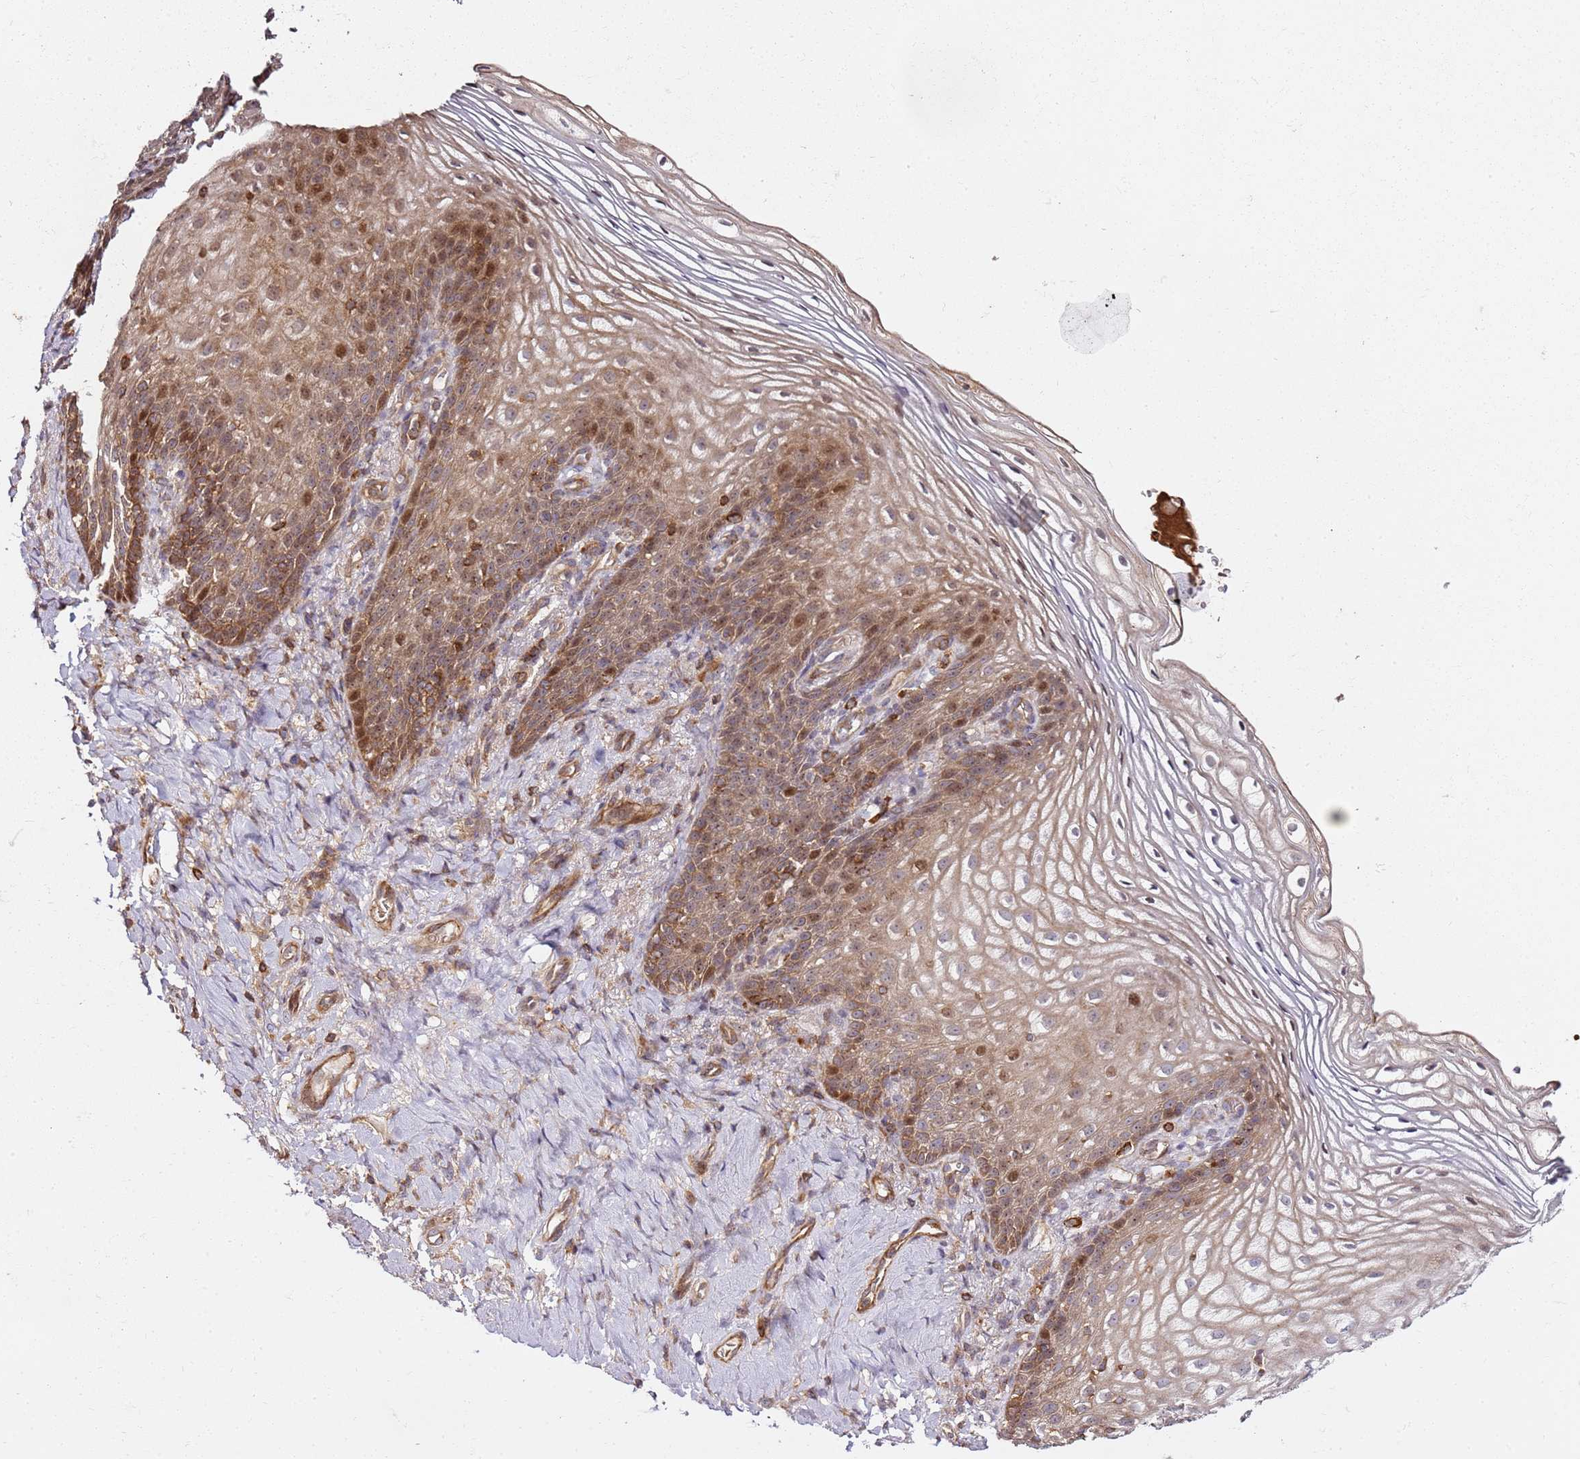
{"staining": {"intensity": "moderate", "quantity": "25%-75%", "location": "cytoplasmic/membranous,nuclear"}, "tissue": "vagina", "cell_type": "Squamous epithelial cells", "image_type": "normal", "snomed": [{"axis": "morphology", "description": "Normal tissue, NOS"}, {"axis": "topography", "description": "Vagina"}], "caption": "Vagina stained with a brown dye shows moderate cytoplasmic/membranous,nuclear positive expression in approximately 25%-75% of squamous epithelial cells.", "gene": "PRMT7", "patient": {"sex": "female", "age": 60}}